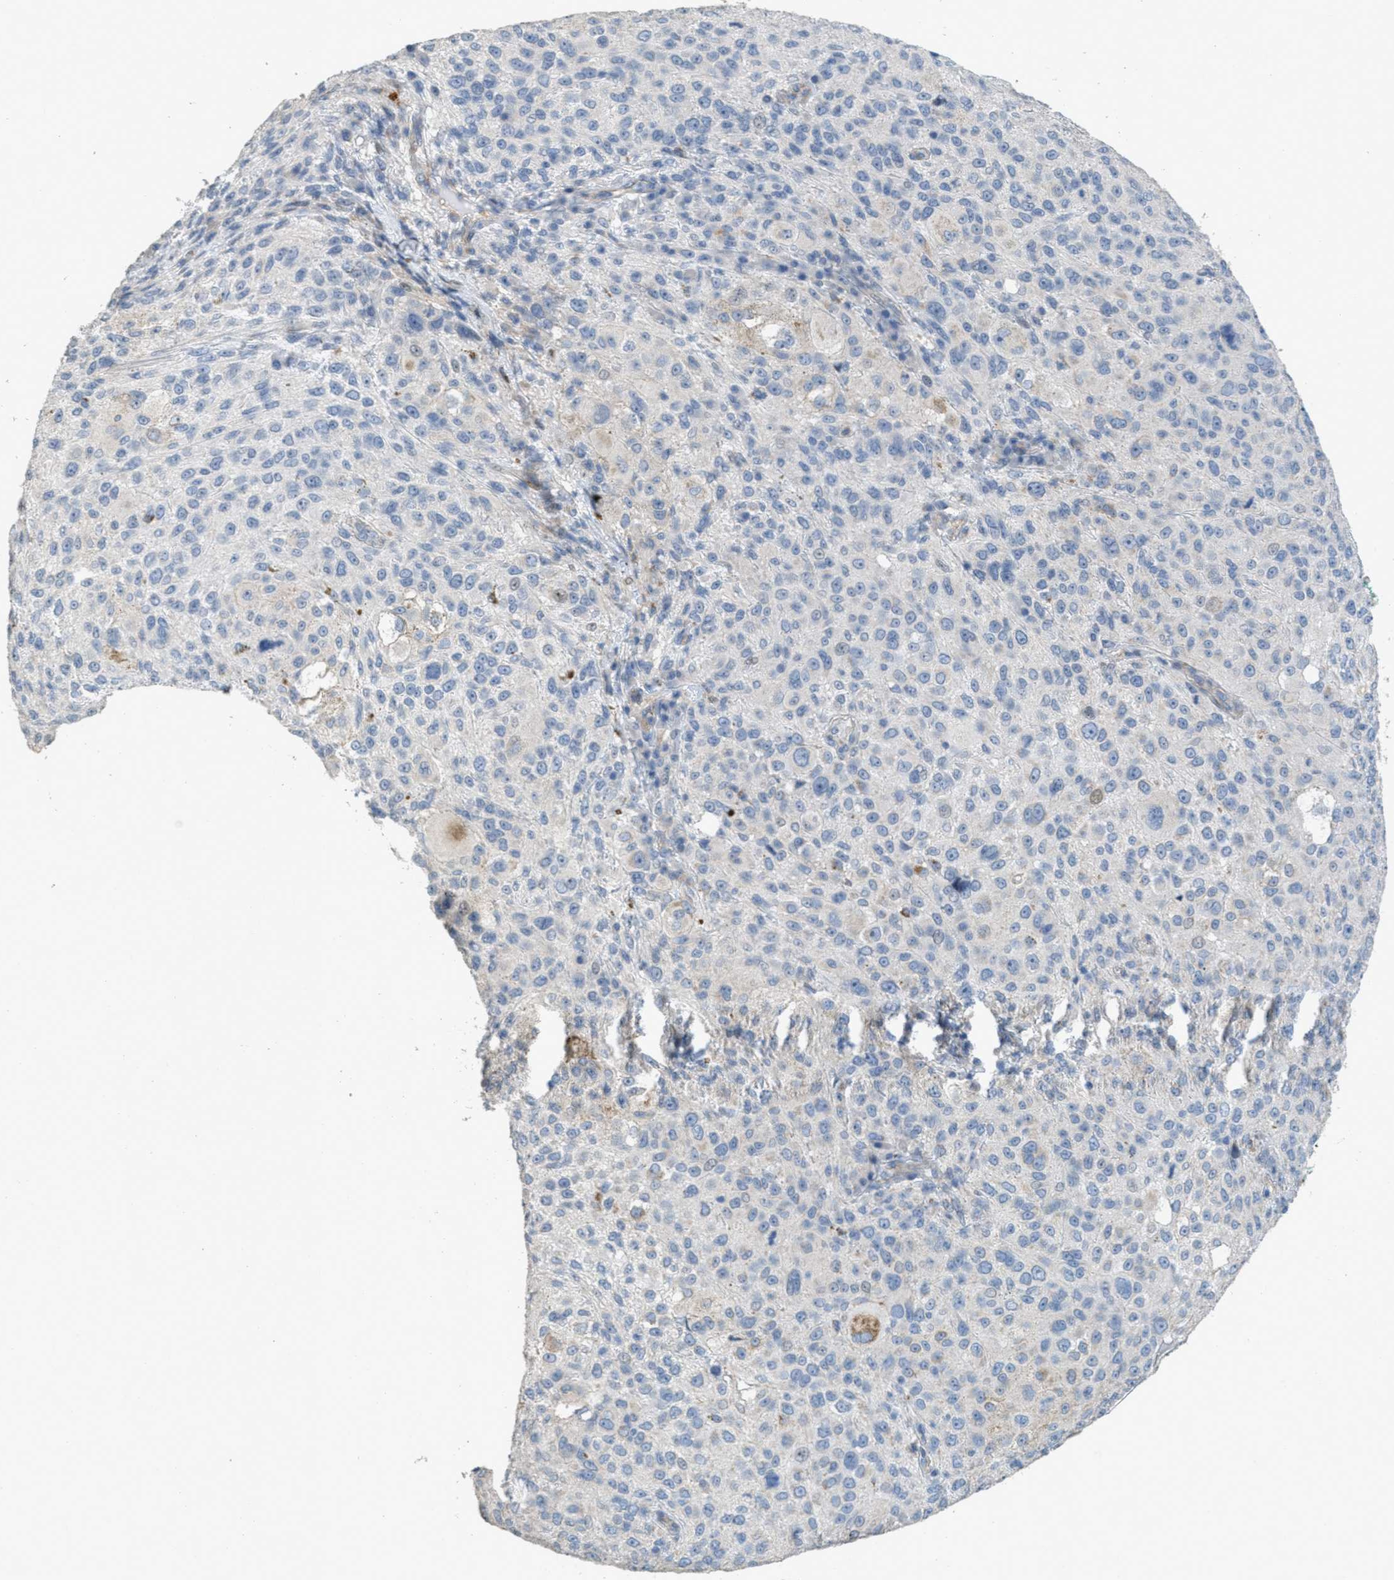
{"staining": {"intensity": "weak", "quantity": "<25%", "location": "cytoplasmic/membranous"}, "tissue": "melanoma", "cell_type": "Tumor cells", "image_type": "cancer", "snomed": [{"axis": "morphology", "description": "Necrosis, NOS"}, {"axis": "morphology", "description": "Malignant melanoma, NOS"}, {"axis": "topography", "description": "Skin"}], "caption": "DAB (3,3'-diaminobenzidine) immunohistochemical staining of human malignant melanoma demonstrates no significant positivity in tumor cells. (DAB (3,3'-diaminobenzidine) IHC with hematoxylin counter stain).", "gene": "MRS2", "patient": {"sex": "female", "age": 87}}